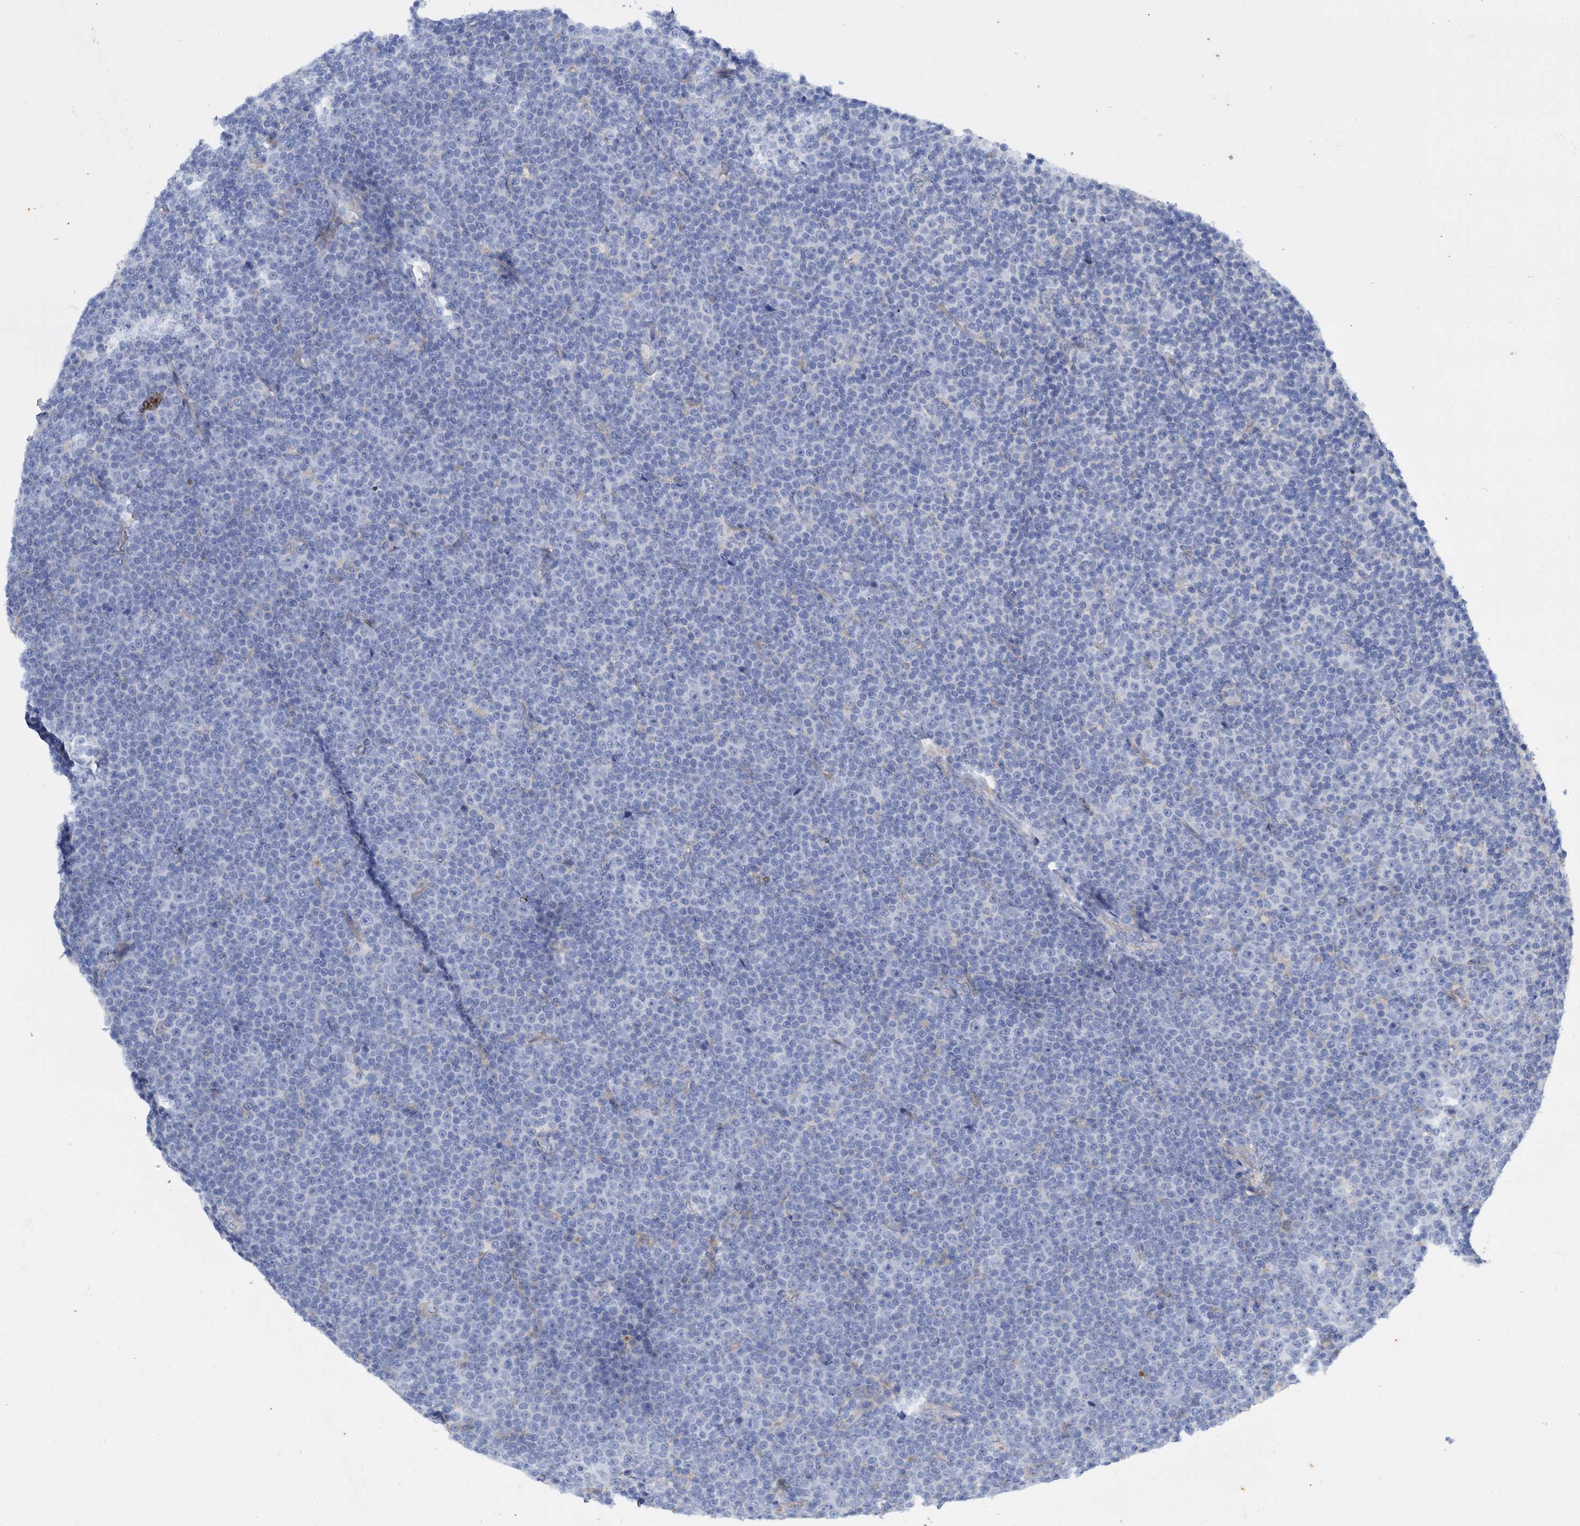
{"staining": {"intensity": "negative", "quantity": "none", "location": "none"}, "tissue": "lymphoma", "cell_type": "Tumor cells", "image_type": "cancer", "snomed": [{"axis": "morphology", "description": "Malignant lymphoma, non-Hodgkin's type, Low grade"}, {"axis": "topography", "description": "Lymph node"}], "caption": "This is an IHC photomicrograph of lymphoma. There is no staining in tumor cells.", "gene": "FAAP20", "patient": {"sex": "female", "age": 67}}